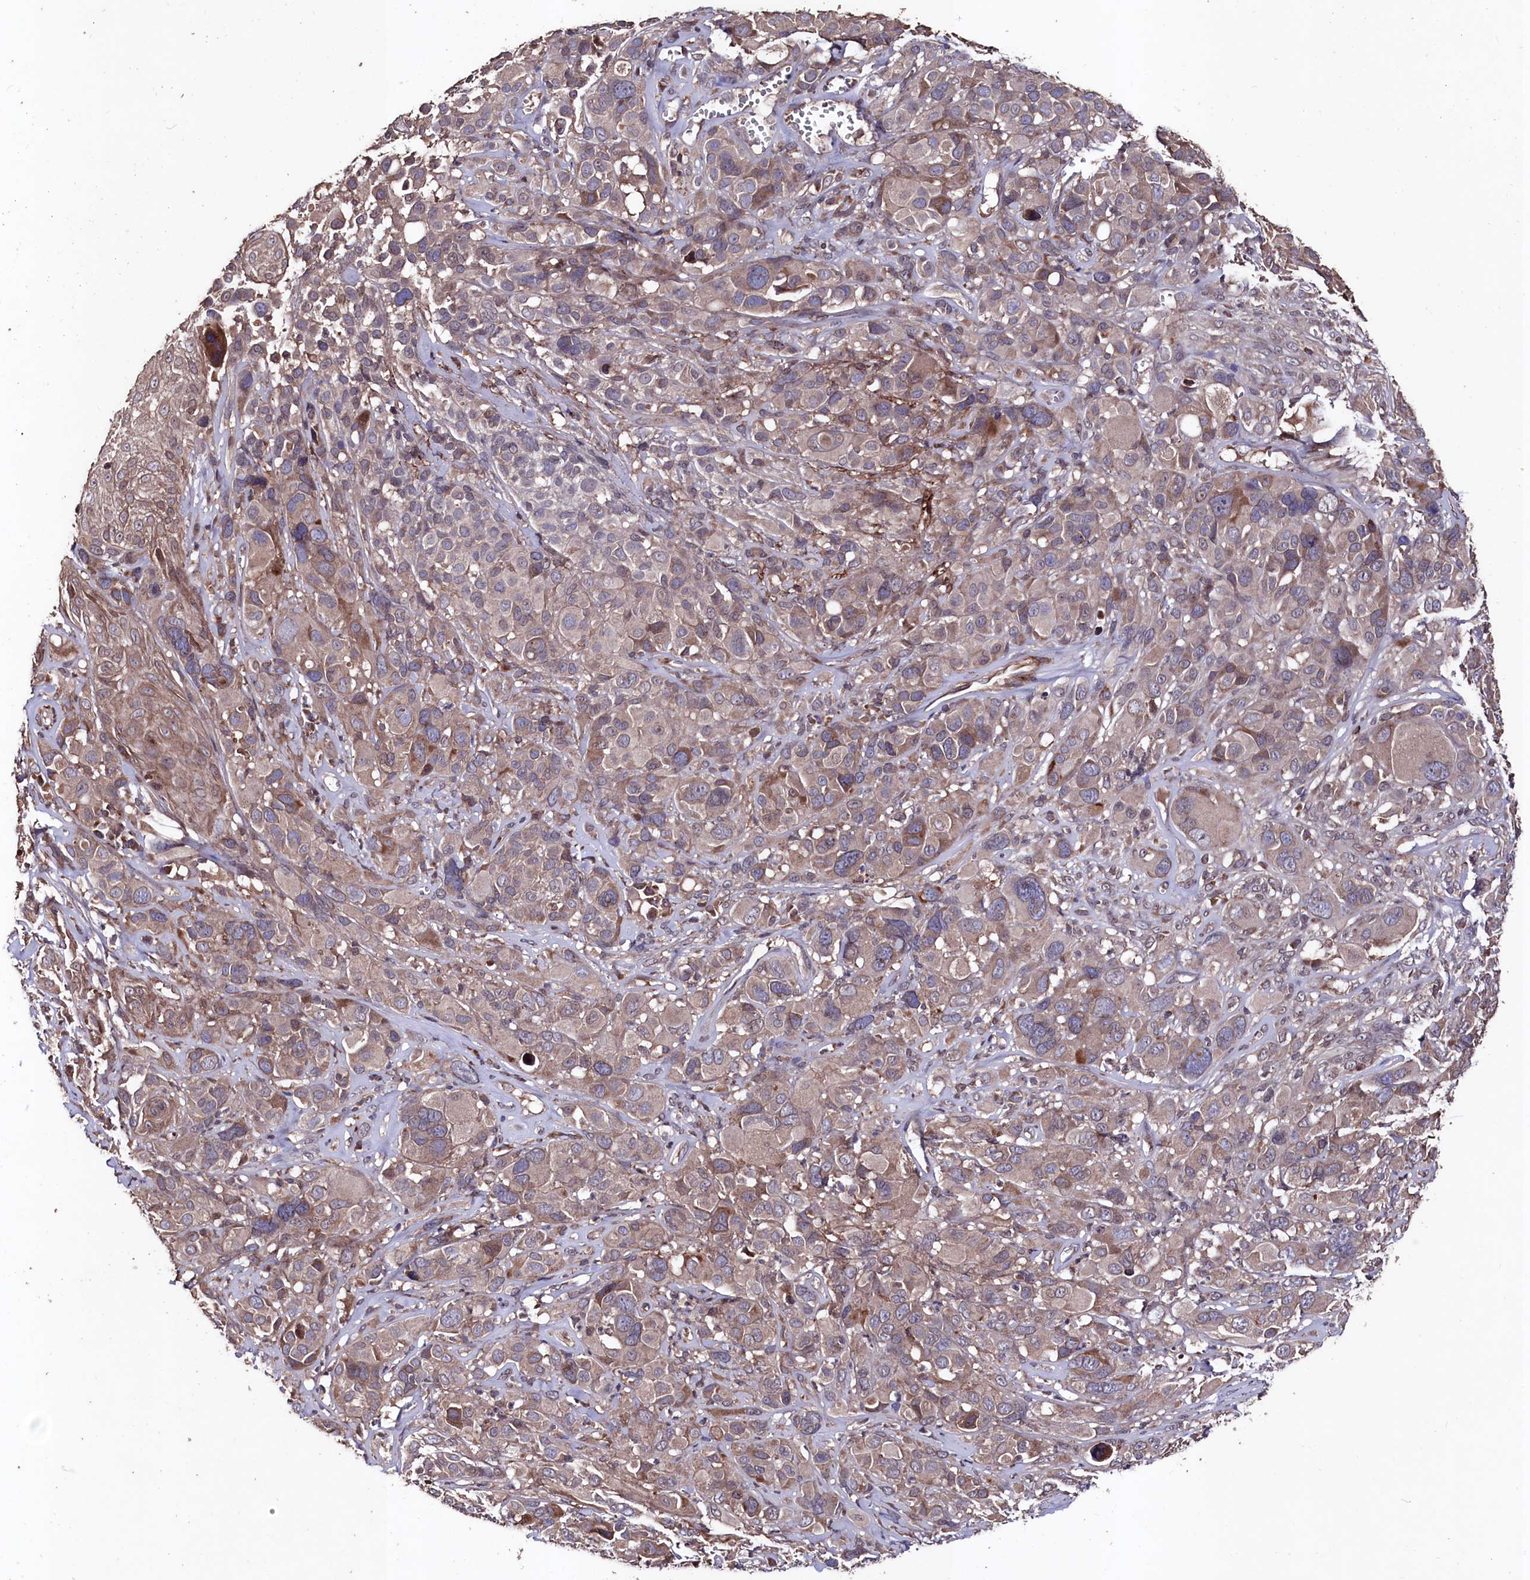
{"staining": {"intensity": "weak", "quantity": "<25%", "location": "cytoplasmic/membranous"}, "tissue": "melanoma", "cell_type": "Tumor cells", "image_type": "cancer", "snomed": [{"axis": "morphology", "description": "Malignant melanoma, NOS"}, {"axis": "topography", "description": "Skin of trunk"}], "caption": "High magnification brightfield microscopy of melanoma stained with DAB (brown) and counterstained with hematoxylin (blue): tumor cells show no significant staining.", "gene": "MYO1H", "patient": {"sex": "male", "age": 71}}